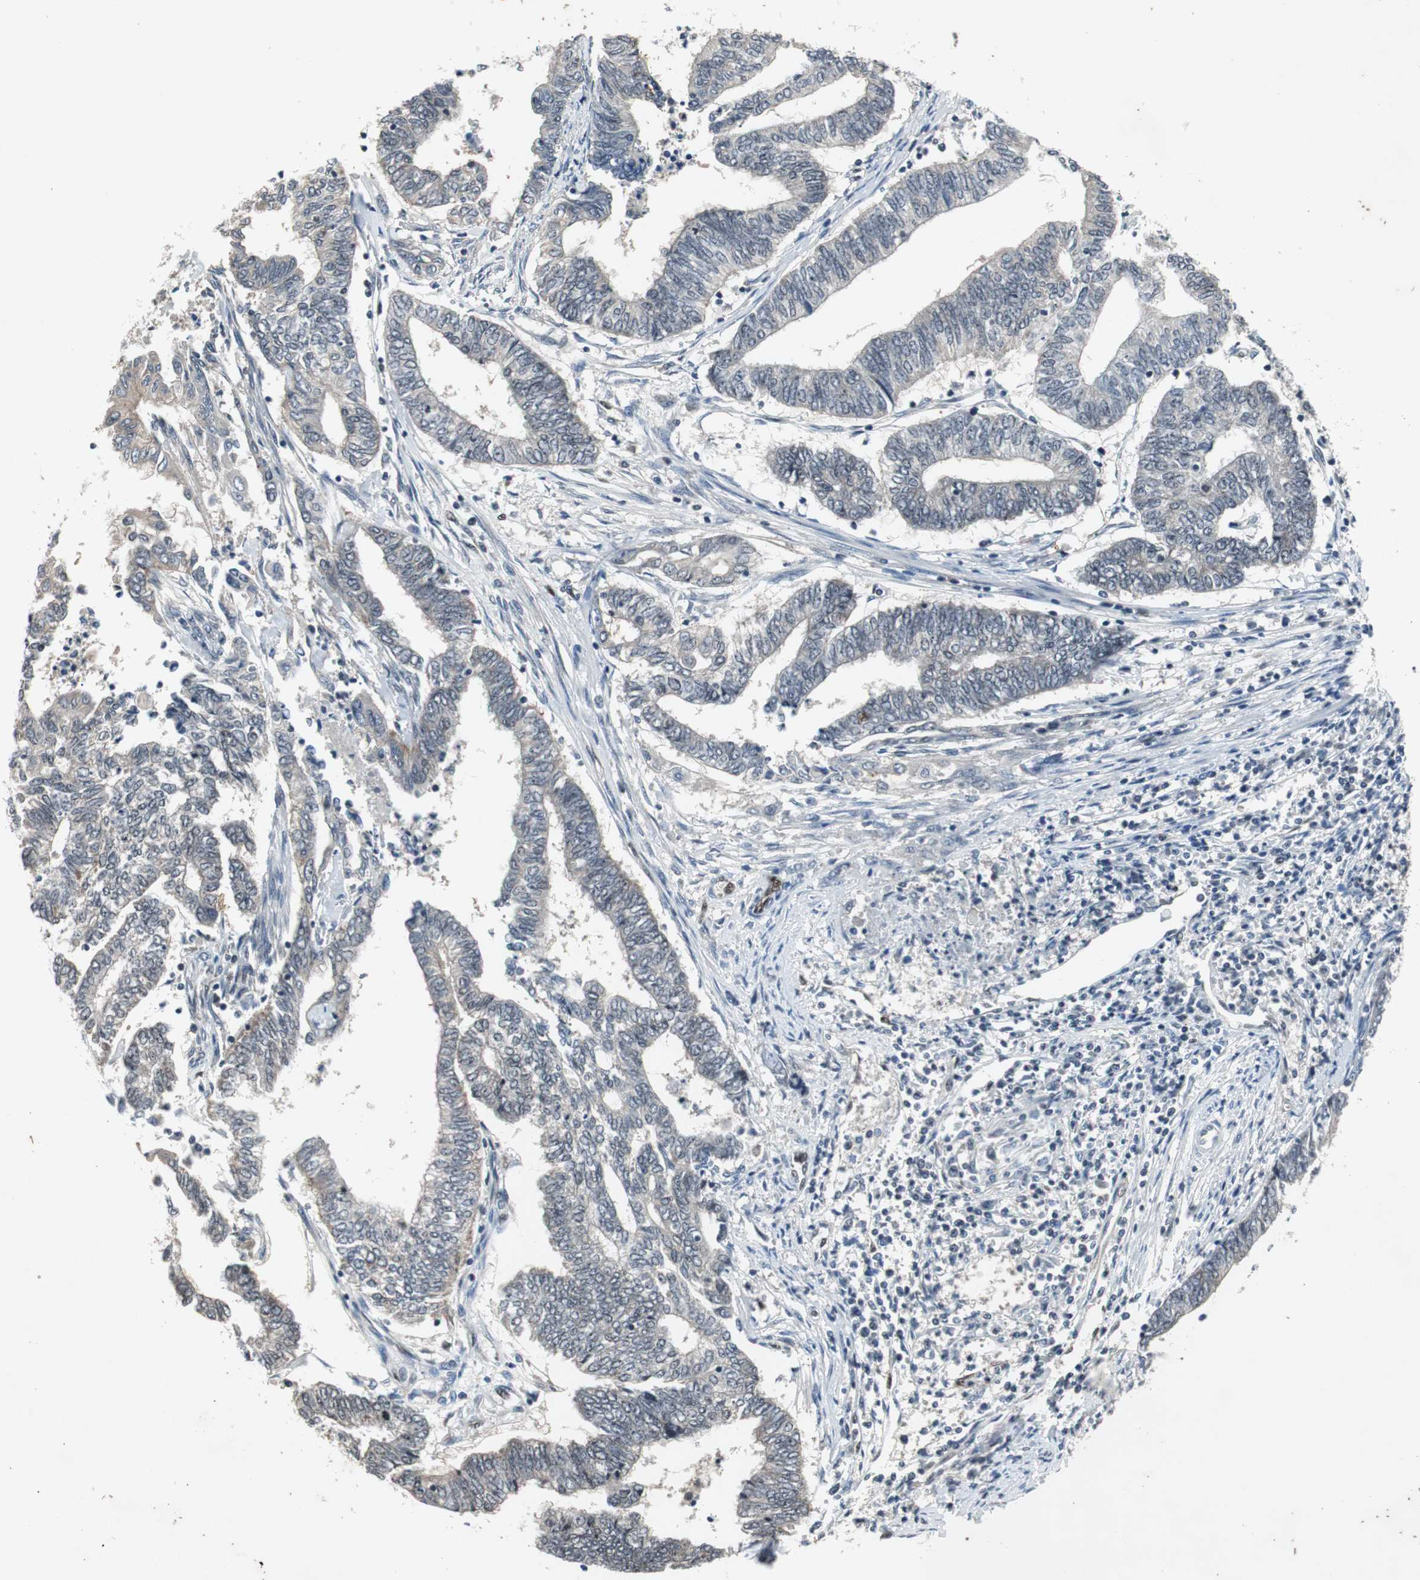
{"staining": {"intensity": "negative", "quantity": "none", "location": "none"}, "tissue": "endometrial cancer", "cell_type": "Tumor cells", "image_type": "cancer", "snomed": [{"axis": "morphology", "description": "Adenocarcinoma, NOS"}, {"axis": "topography", "description": "Uterus"}, {"axis": "topography", "description": "Endometrium"}], "caption": "DAB (3,3'-diaminobenzidine) immunohistochemical staining of adenocarcinoma (endometrial) displays no significant positivity in tumor cells.", "gene": "SMAD1", "patient": {"sex": "female", "age": 70}}